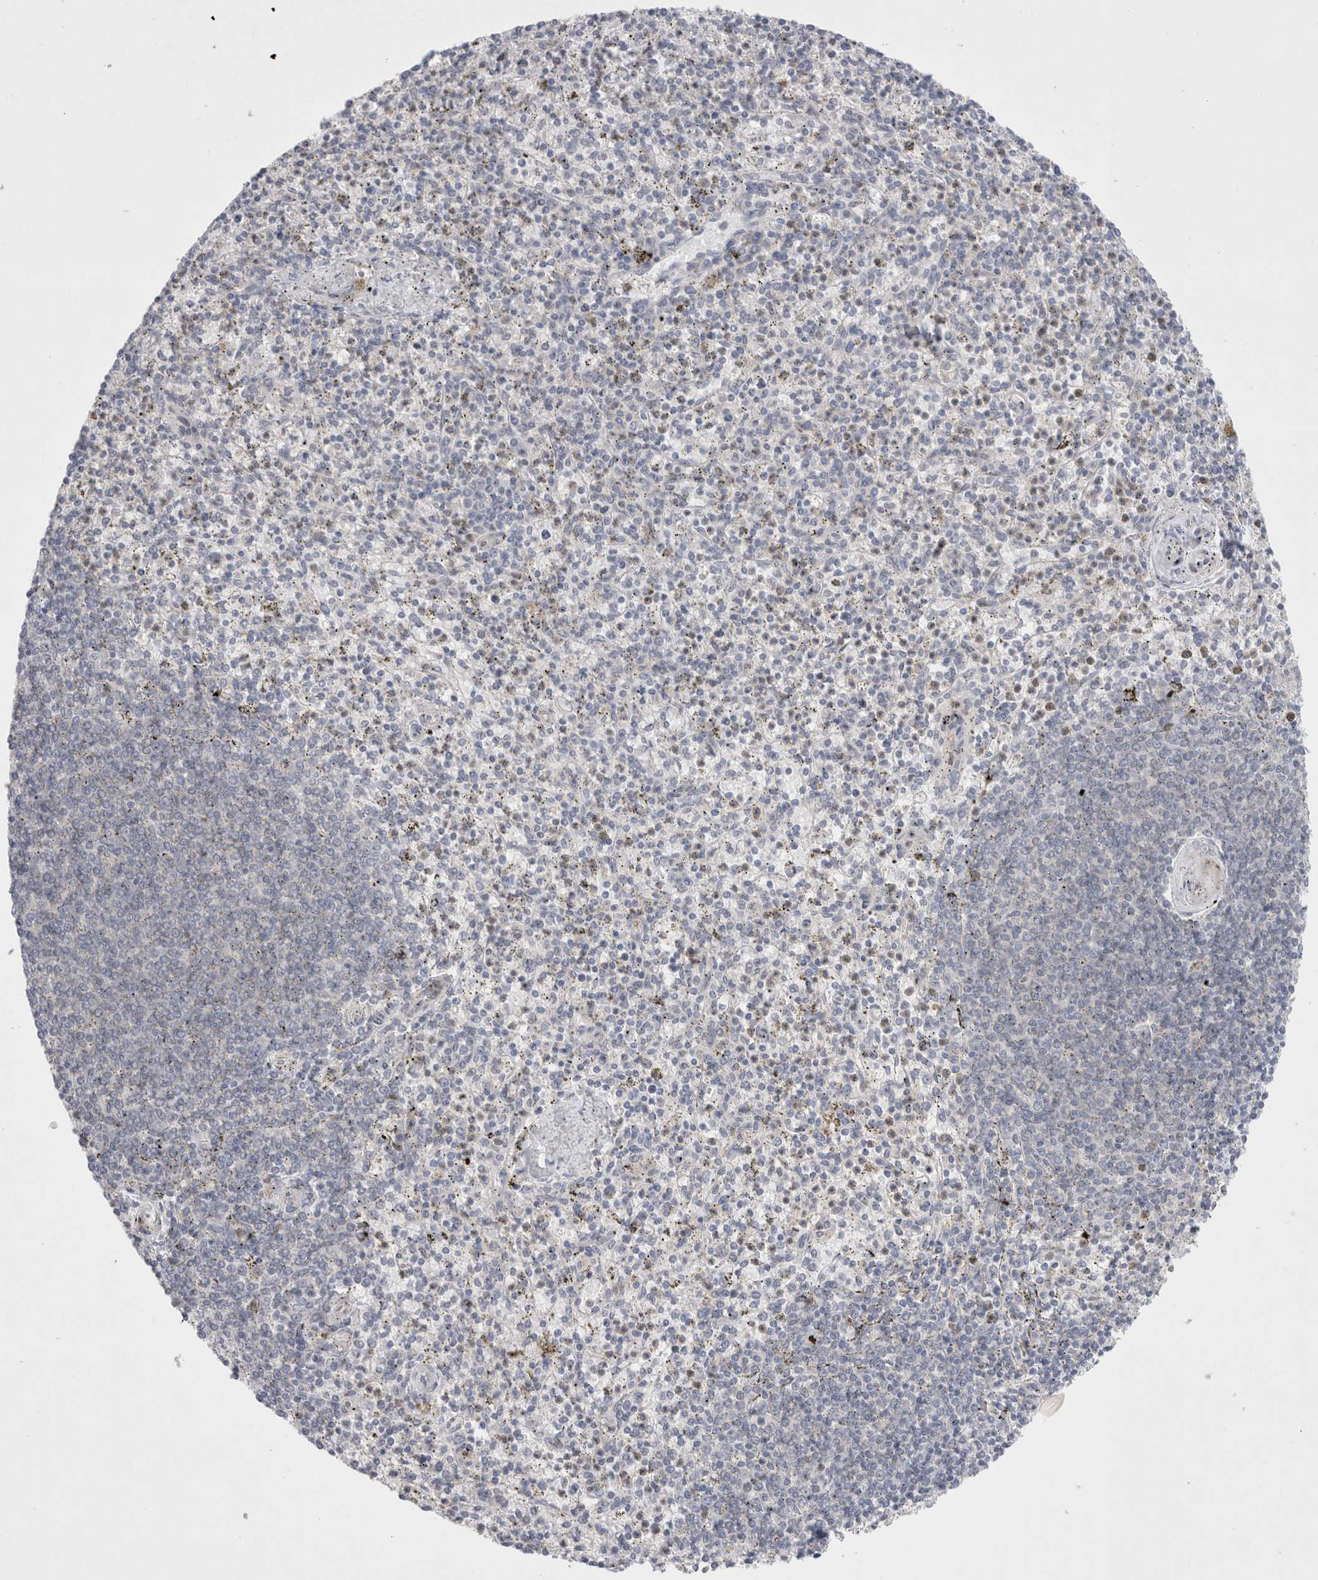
{"staining": {"intensity": "negative", "quantity": "none", "location": "none"}, "tissue": "spleen", "cell_type": "Cells in red pulp", "image_type": "normal", "snomed": [{"axis": "morphology", "description": "Normal tissue, NOS"}, {"axis": "topography", "description": "Spleen"}], "caption": "IHC of unremarkable human spleen demonstrates no staining in cells in red pulp.", "gene": "BICD2", "patient": {"sex": "male", "age": 72}}